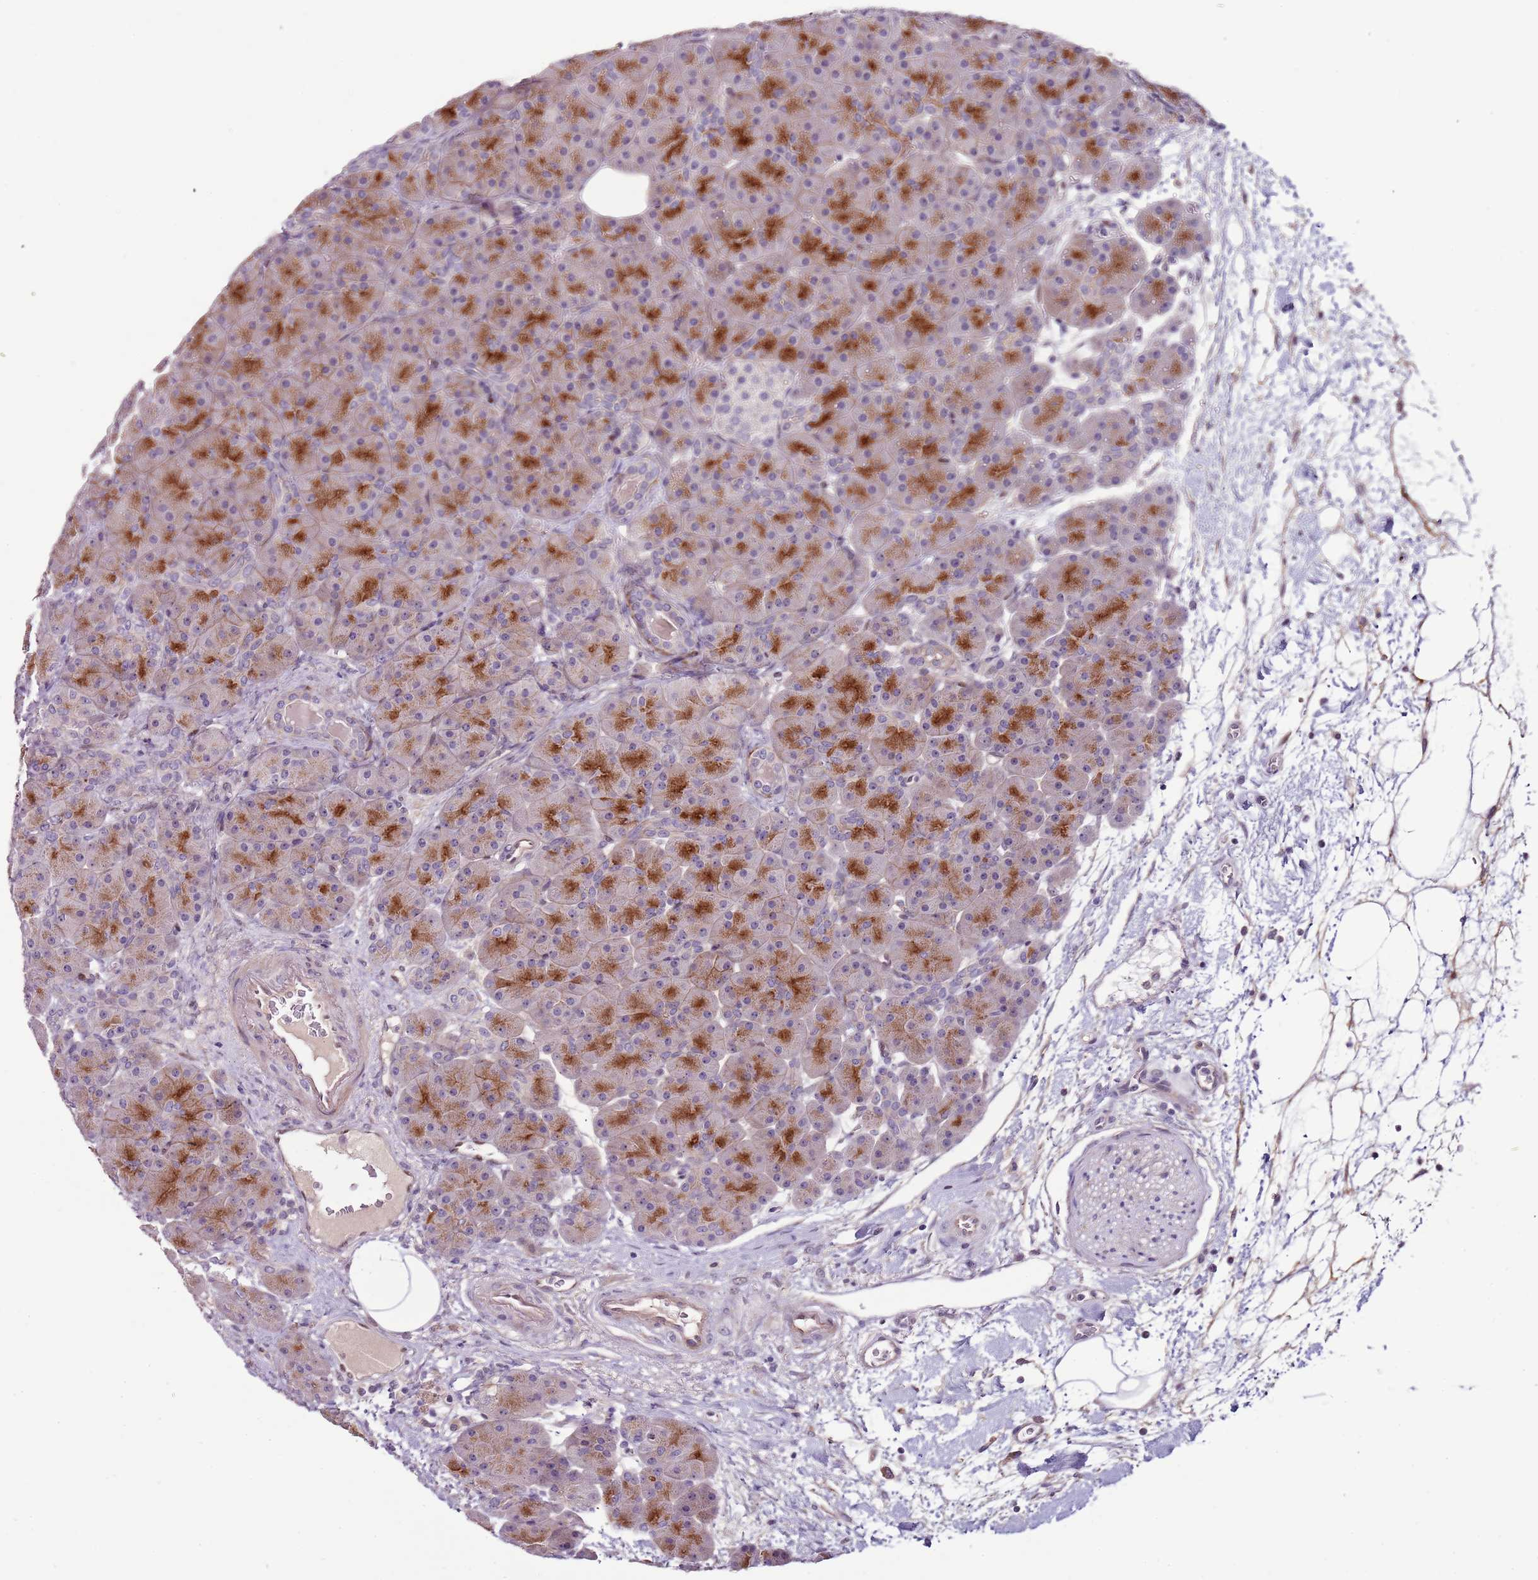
{"staining": {"intensity": "moderate", "quantity": "25%-75%", "location": "cytoplasmic/membranous"}, "tissue": "pancreas", "cell_type": "Exocrine glandular cells", "image_type": "normal", "snomed": [{"axis": "morphology", "description": "Normal tissue, NOS"}, {"axis": "topography", "description": "Pancreas"}], "caption": "Approximately 25%-75% of exocrine glandular cells in normal pancreas demonstrate moderate cytoplasmic/membranous protein positivity as visualized by brown immunohistochemical staining.", "gene": "NKX2", "patient": {"sex": "male", "age": 66}}